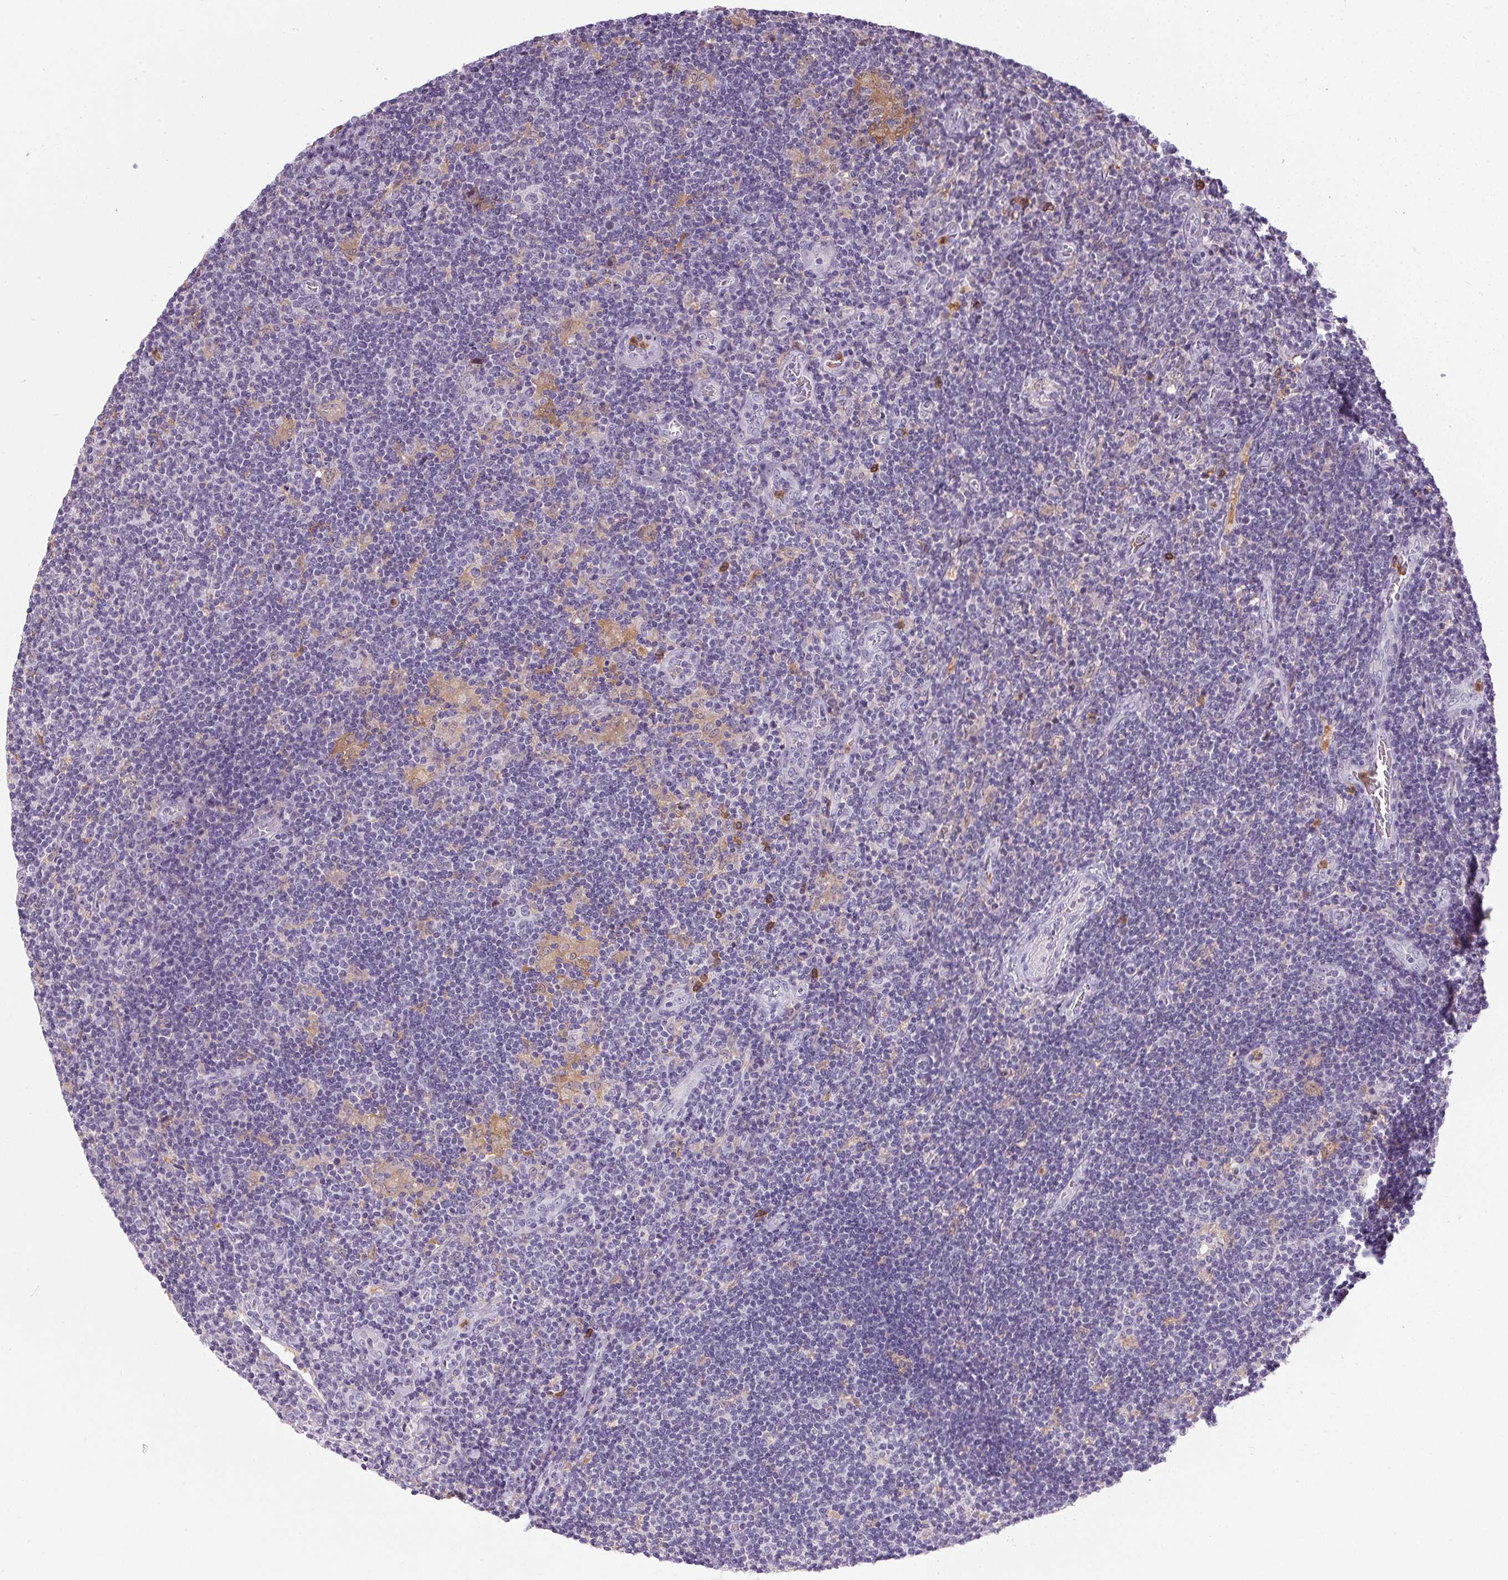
{"staining": {"intensity": "negative", "quantity": "none", "location": "none"}, "tissue": "lymphoma", "cell_type": "Tumor cells", "image_type": "cancer", "snomed": [{"axis": "morphology", "description": "Hodgkin's disease, NOS"}, {"axis": "topography", "description": "Lymph node"}], "caption": "Immunohistochemistry of Hodgkin's disease displays no staining in tumor cells. (Stains: DAB immunohistochemistry with hematoxylin counter stain, Microscopy: brightfield microscopy at high magnification).", "gene": "DNAJC5G", "patient": {"sex": "male", "age": 40}}